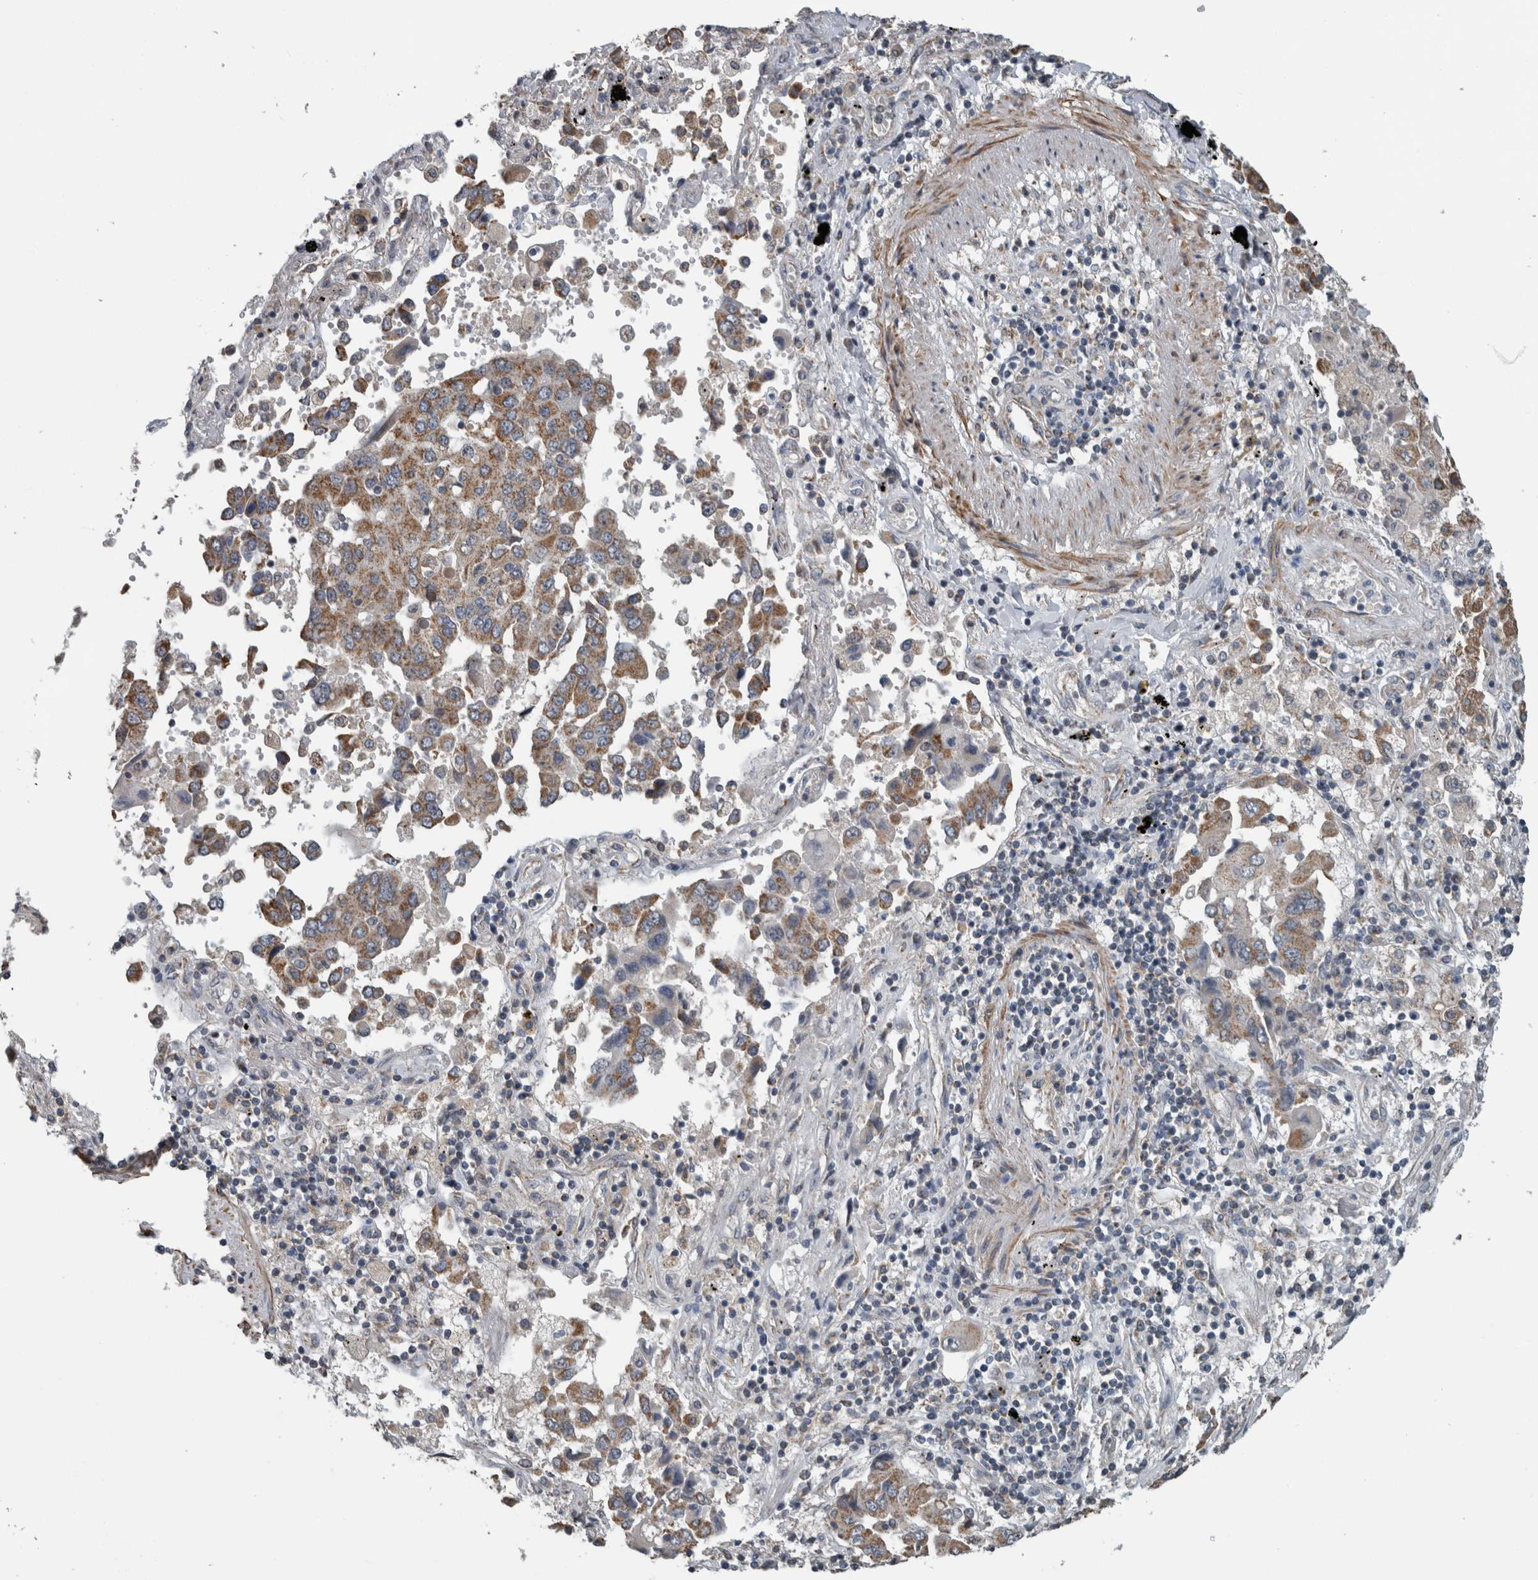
{"staining": {"intensity": "moderate", "quantity": "25%-75%", "location": "cytoplasmic/membranous"}, "tissue": "lung cancer", "cell_type": "Tumor cells", "image_type": "cancer", "snomed": [{"axis": "morphology", "description": "Adenocarcinoma, NOS"}, {"axis": "topography", "description": "Lung"}], "caption": "Moderate cytoplasmic/membranous expression is seen in approximately 25%-75% of tumor cells in adenocarcinoma (lung).", "gene": "ARMC1", "patient": {"sex": "female", "age": 65}}